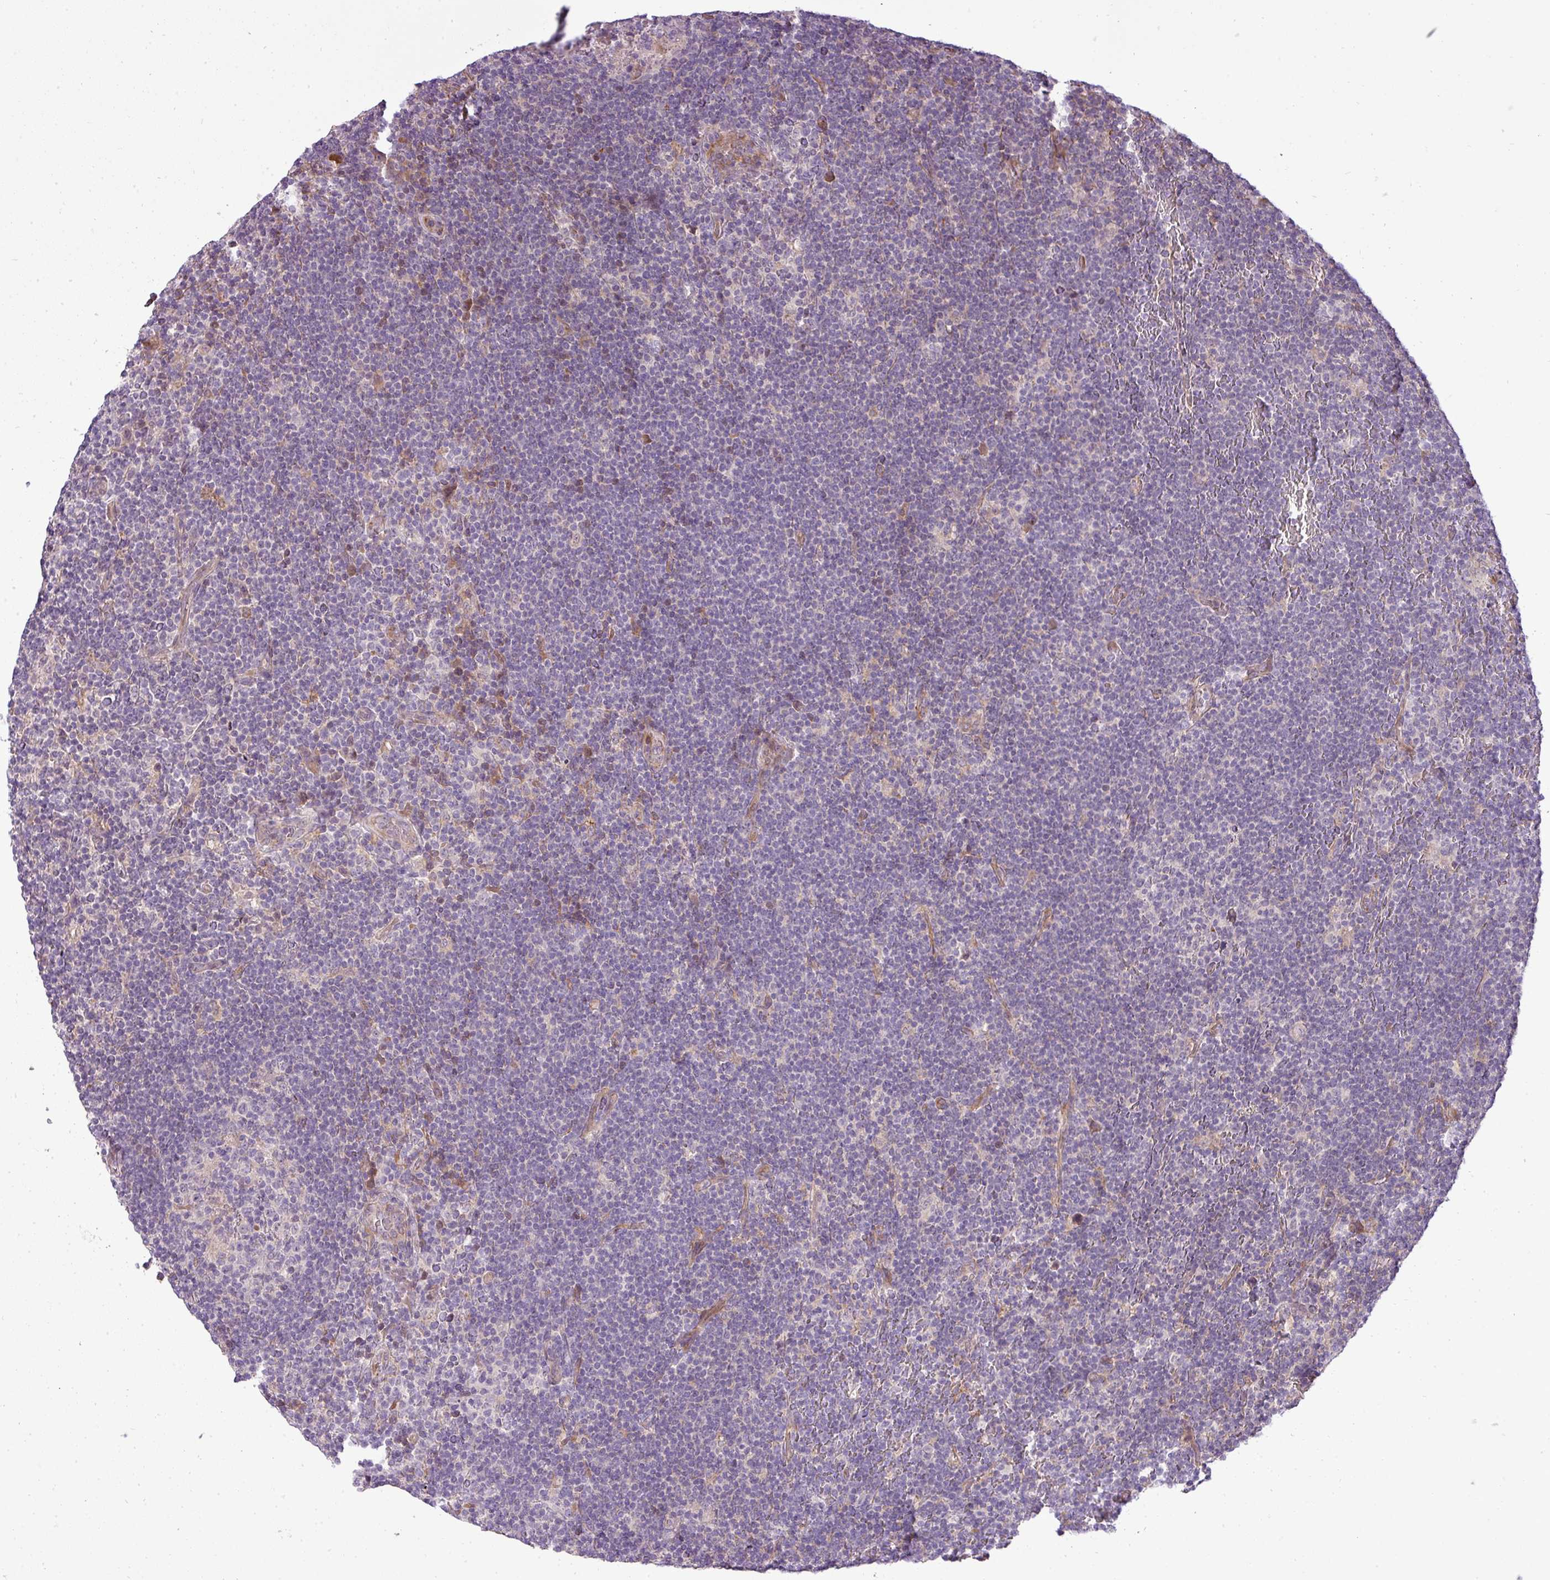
{"staining": {"intensity": "negative", "quantity": "none", "location": "none"}, "tissue": "lymphoma", "cell_type": "Tumor cells", "image_type": "cancer", "snomed": [{"axis": "morphology", "description": "Hodgkin's disease, NOS"}, {"axis": "topography", "description": "Lymph node"}], "caption": "The micrograph demonstrates no staining of tumor cells in lymphoma. (DAB (3,3'-diaminobenzidine) immunohistochemistry (IHC), high magnification).", "gene": "PDRG1", "patient": {"sex": "female", "age": 57}}